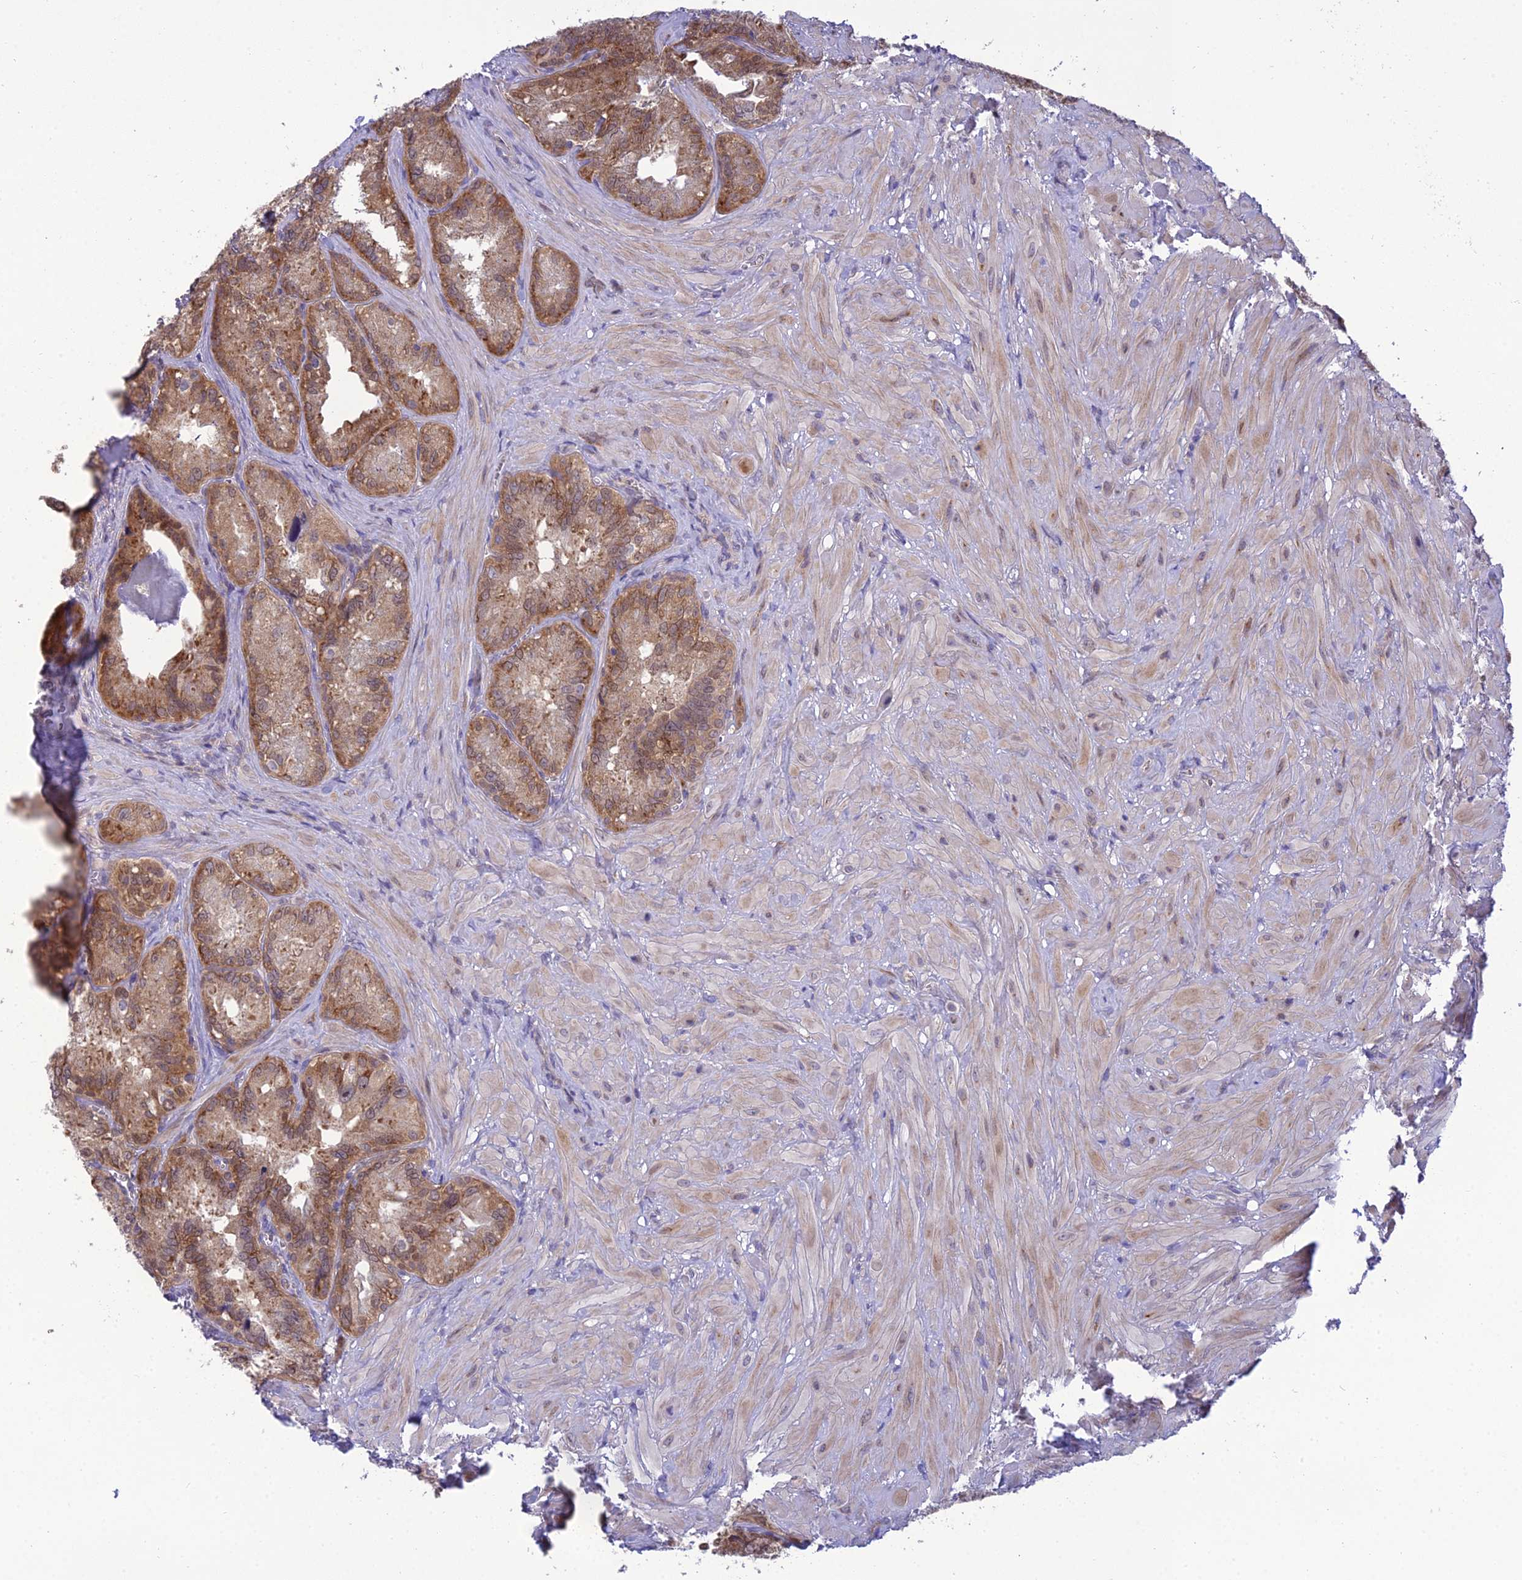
{"staining": {"intensity": "moderate", "quantity": ">75%", "location": "cytoplasmic/membranous,nuclear"}, "tissue": "seminal vesicle", "cell_type": "Glandular cells", "image_type": "normal", "snomed": [{"axis": "morphology", "description": "Normal tissue, NOS"}, {"axis": "topography", "description": "Seminal veicle"}], "caption": "Brown immunohistochemical staining in unremarkable human seminal vesicle displays moderate cytoplasmic/membranous,nuclear positivity in approximately >75% of glandular cells. (brown staining indicates protein expression, while blue staining denotes nuclei).", "gene": "CLCN7", "patient": {"sex": "male", "age": 62}}